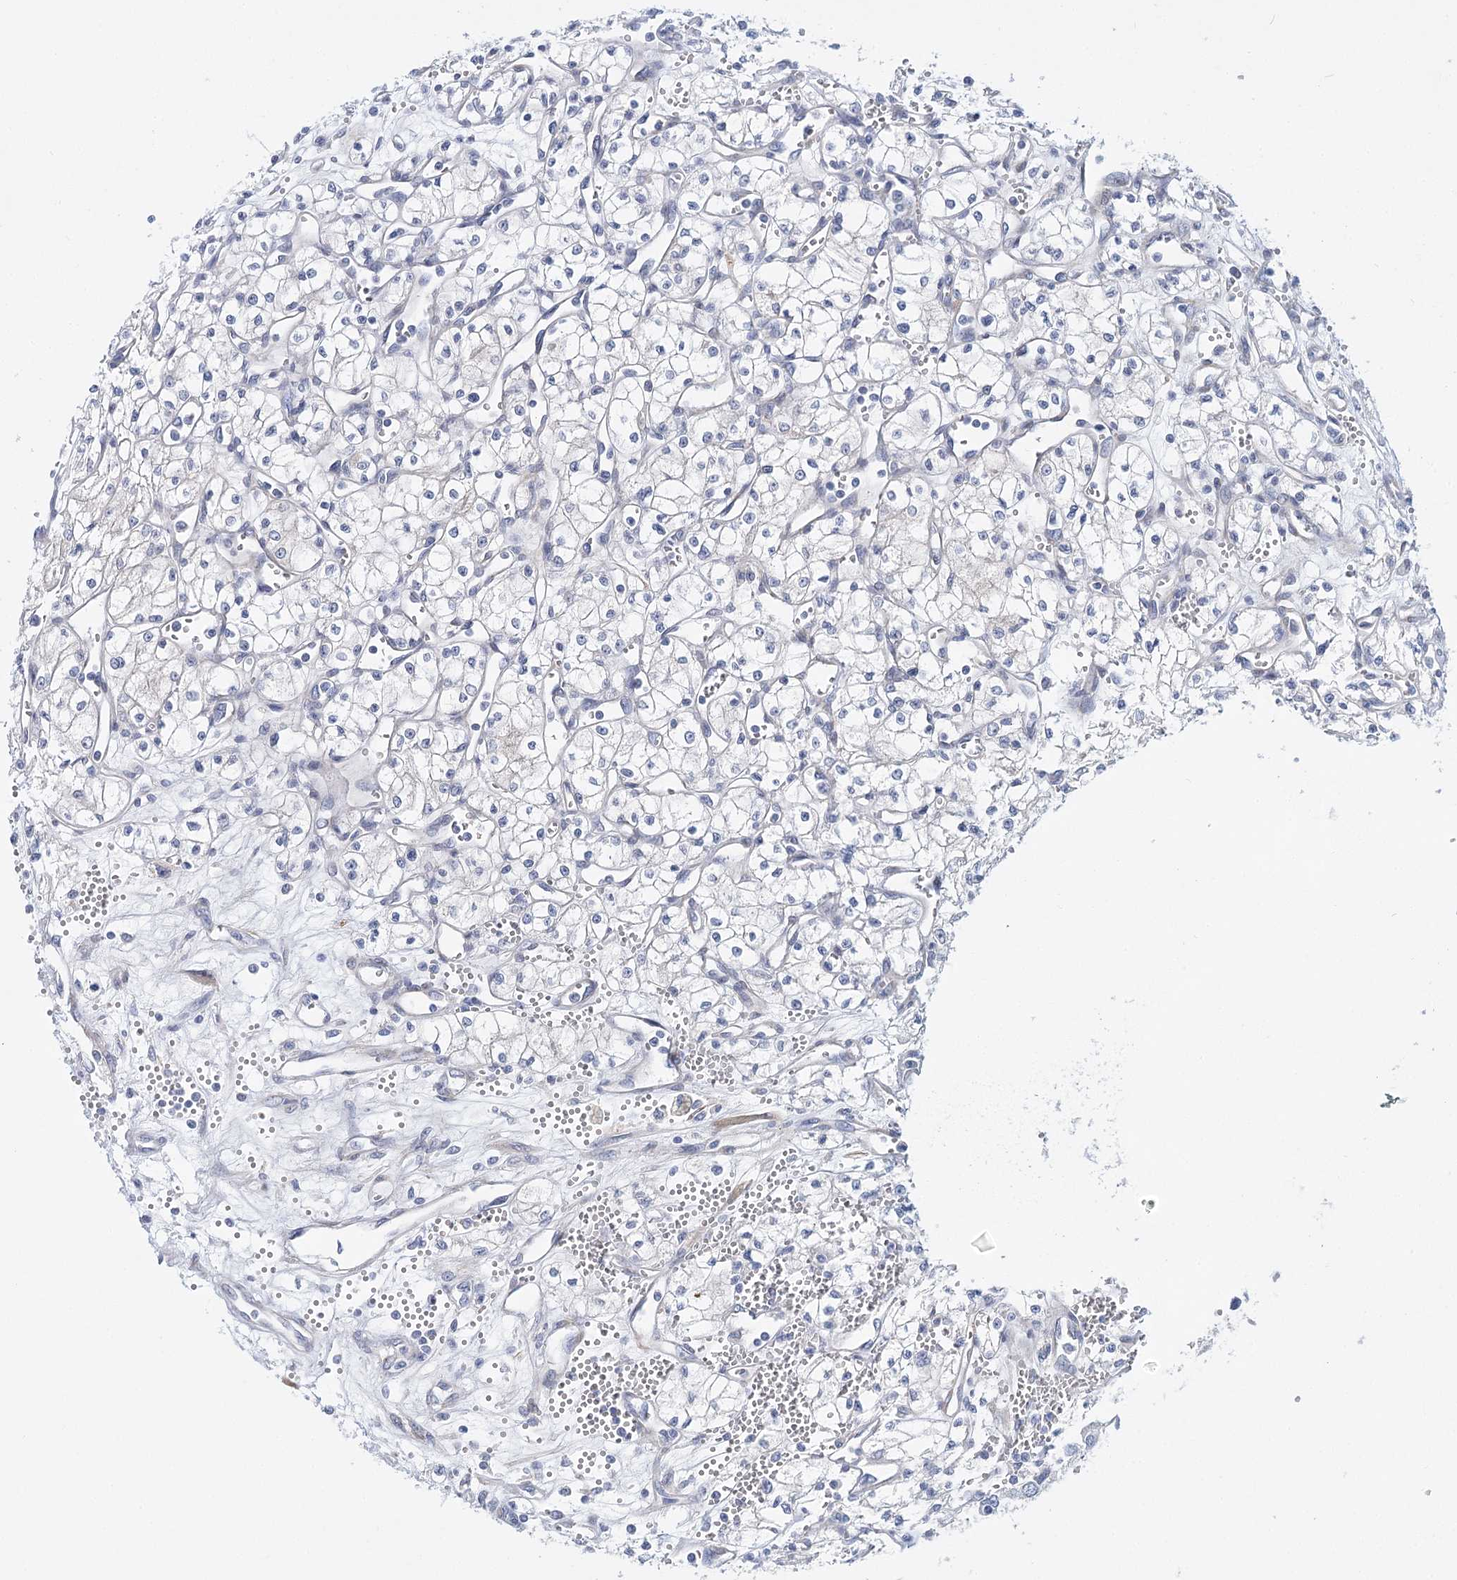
{"staining": {"intensity": "negative", "quantity": "none", "location": "none"}, "tissue": "renal cancer", "cell_type": "Tumor cells", "image_type": "cancer", "snomed": [{"axis": "morphology", "description": "Adenocarcinoma, NOS"}, {"axis": "topography", "description": "Kidney"}], "caption": "Immunohistochemistry photomicrograph of neoplastic tissue: human renal adenocarcinoma stained with DAB displays no significant protein positivity in tumor cells.", "gene": "TEX12", "patient": {"sex": "male", "age": 59}}